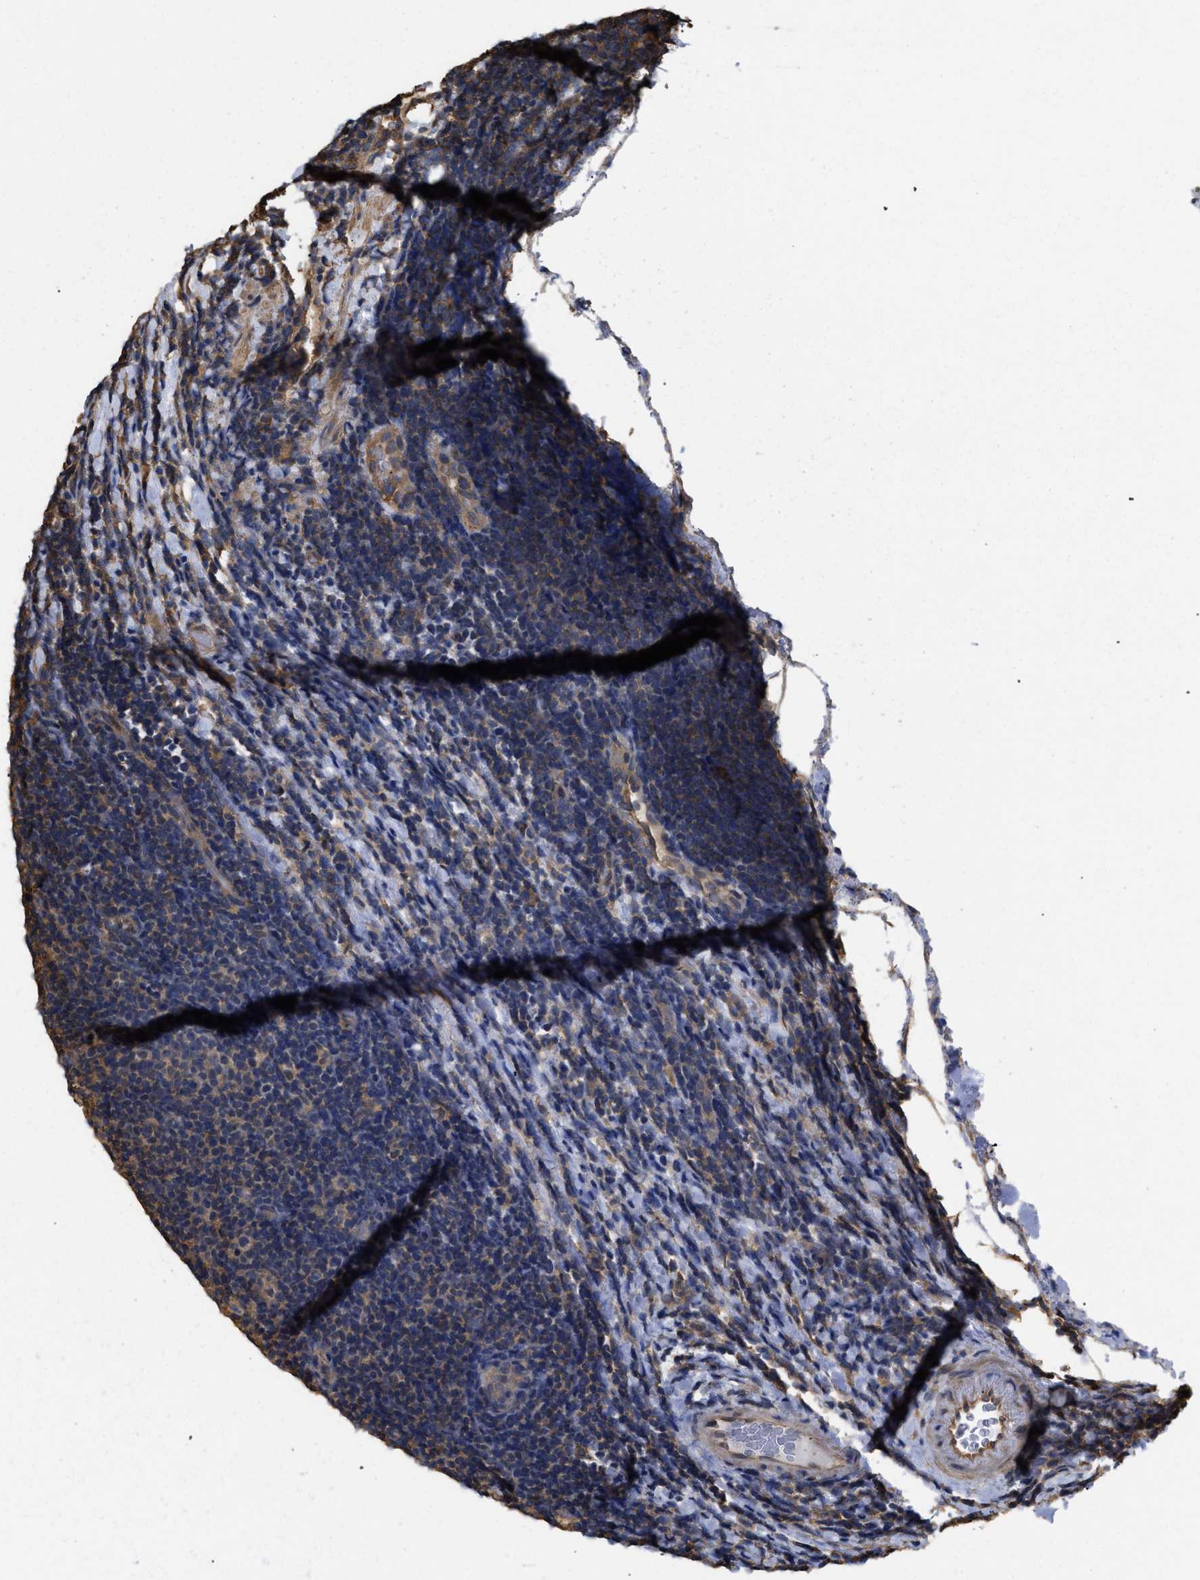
{"staining": {"intensity": "weak", "quantity": "25%-75%", "location": "cytoplasmic/membranous"}, "tissue": "lymphoma", "cell_type": "Tumor cells", "image_type": "cancer", "snomed": [{"axis": "morphology", "description": "Malignant lymphoma, non-Hodgkin's type, Low grade"}, {"axis": "topography", "description": "Lymph node"}], "caption": "The histopathology image exhibits a brown stain indicating the presence of a protein in the cytoplasmic/membranous of tumor cells in low-grade malignant lymphoma, non-Hodgkin's type.", "gene": "CALM1", "patient": {"sex": "male", "age": 83}}